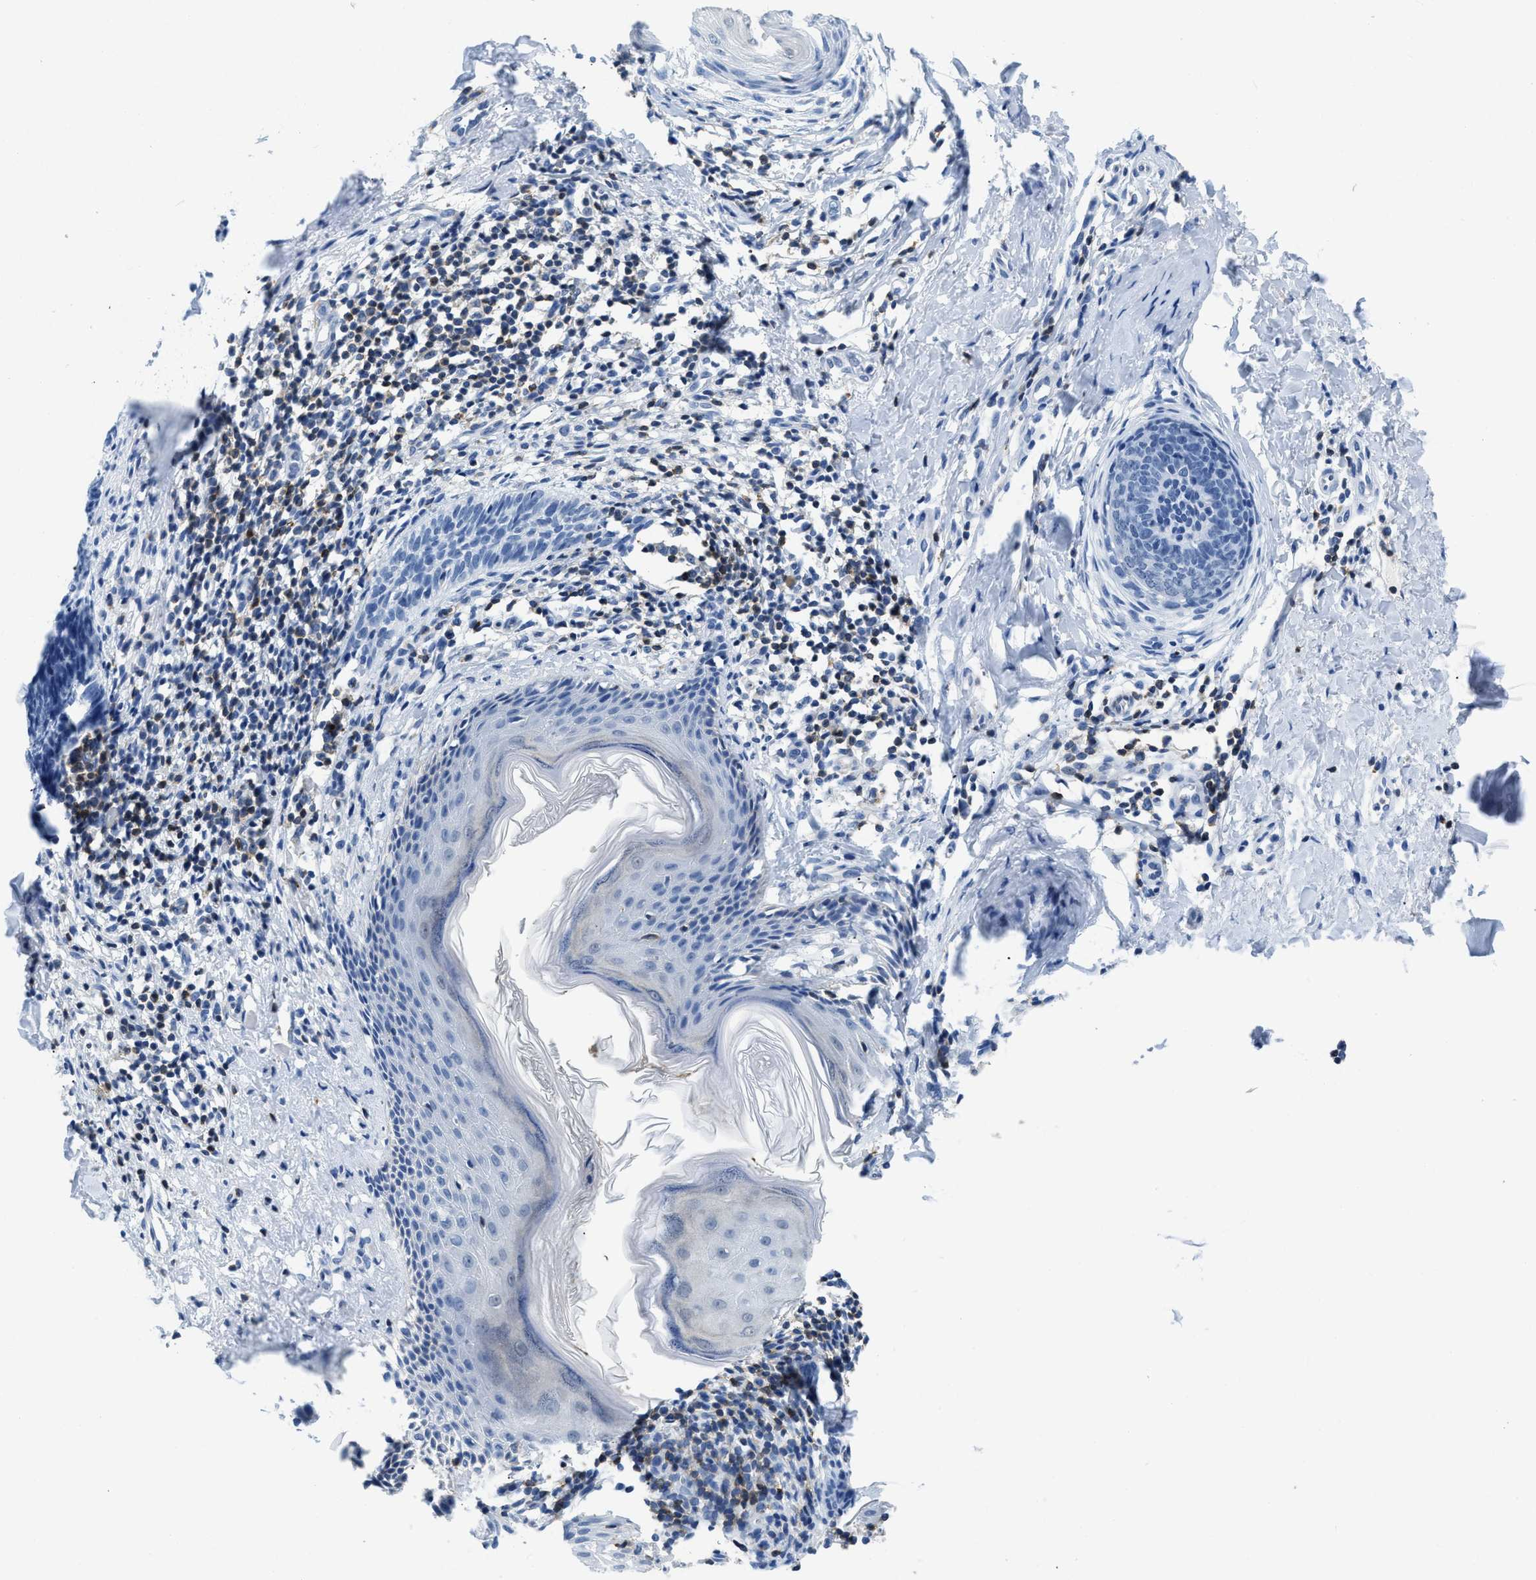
{"staining": {"intensity": "negative", "quantity": "none", "location": "none"}, "tissue": "skin cancer", "cell_type": "Tumor cells", "image_type": "cancer", "snomed": [{"axis": "morphology", "description": "Basal cell carcinoma"}, {"axis": "topography", "description": "Skin"}], "caption": "High magnification brightfield microscopy of skin basal cell carcinoma stained with DAB (brown) and counterstained with hematoxylin (blue): tumor cells show no significant positivity. (DAB (3,3'-diaminobenzidine) IHC visualized using brightfield microscopy, high magnification).", "gene": "NFATC2", "patient": {"sex": "male", "age": 60}}